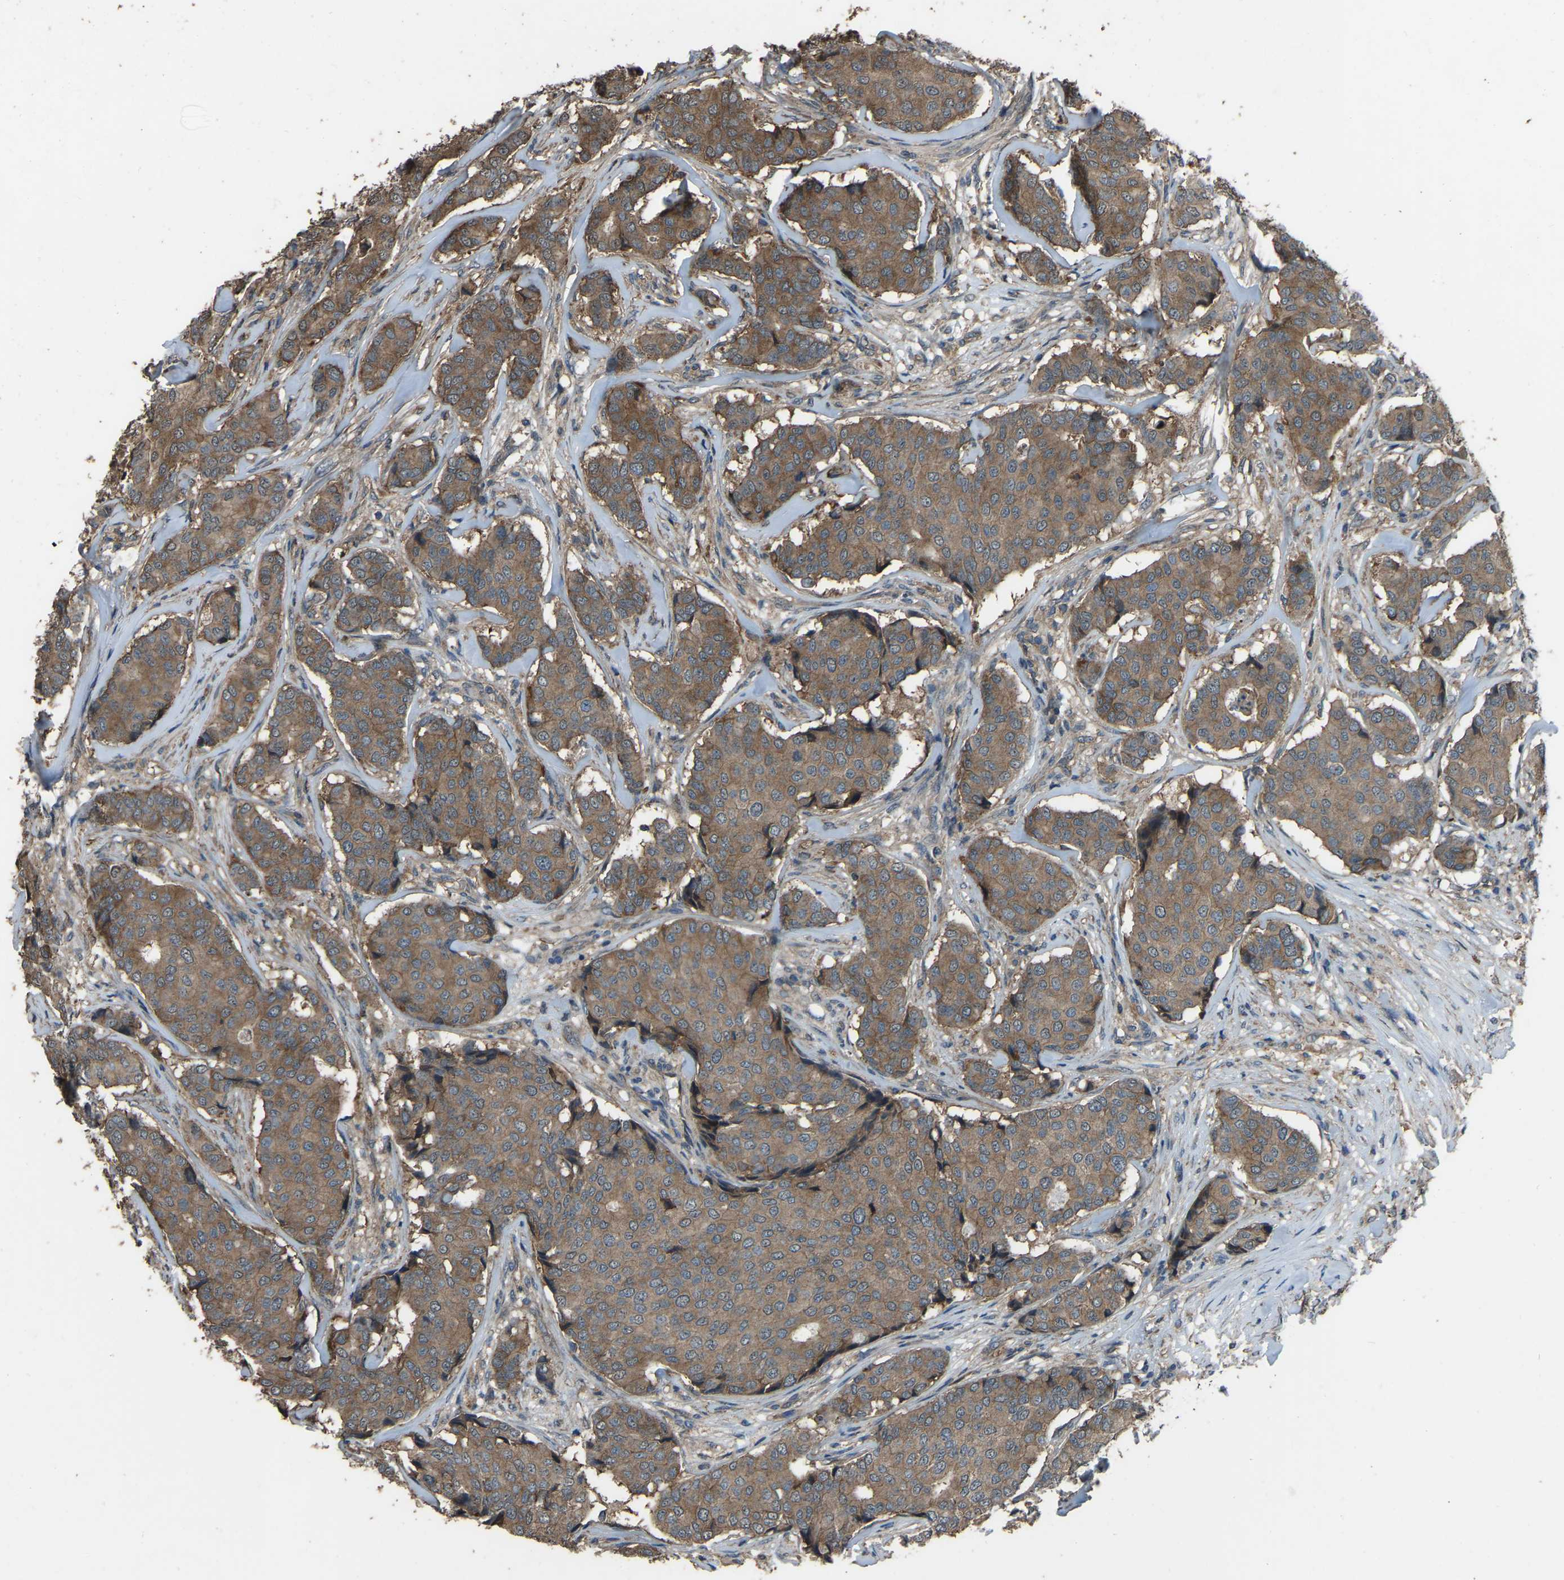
{"staining": {"intensity": "moderate", "quantity": ">75%", "location": "cytoplasmic/membranous"}, "tissue": "breast cancer", "cell_type": "Tumor cells", "image_type": "cancer", "snomed": [{"axis": "morphology", "description": "Duct carcinoma"}, {"axis": "topography", "description": "Breast"}], "caption": "The histopathology image reveals staining of breast invasive ductal carcinoma, revealing moderate cytoplasmic/membranous protein positivity (brown color) within tumor cells.", "gene": "SLC4A2", "patient": {"sex": "female", "age": 75}}